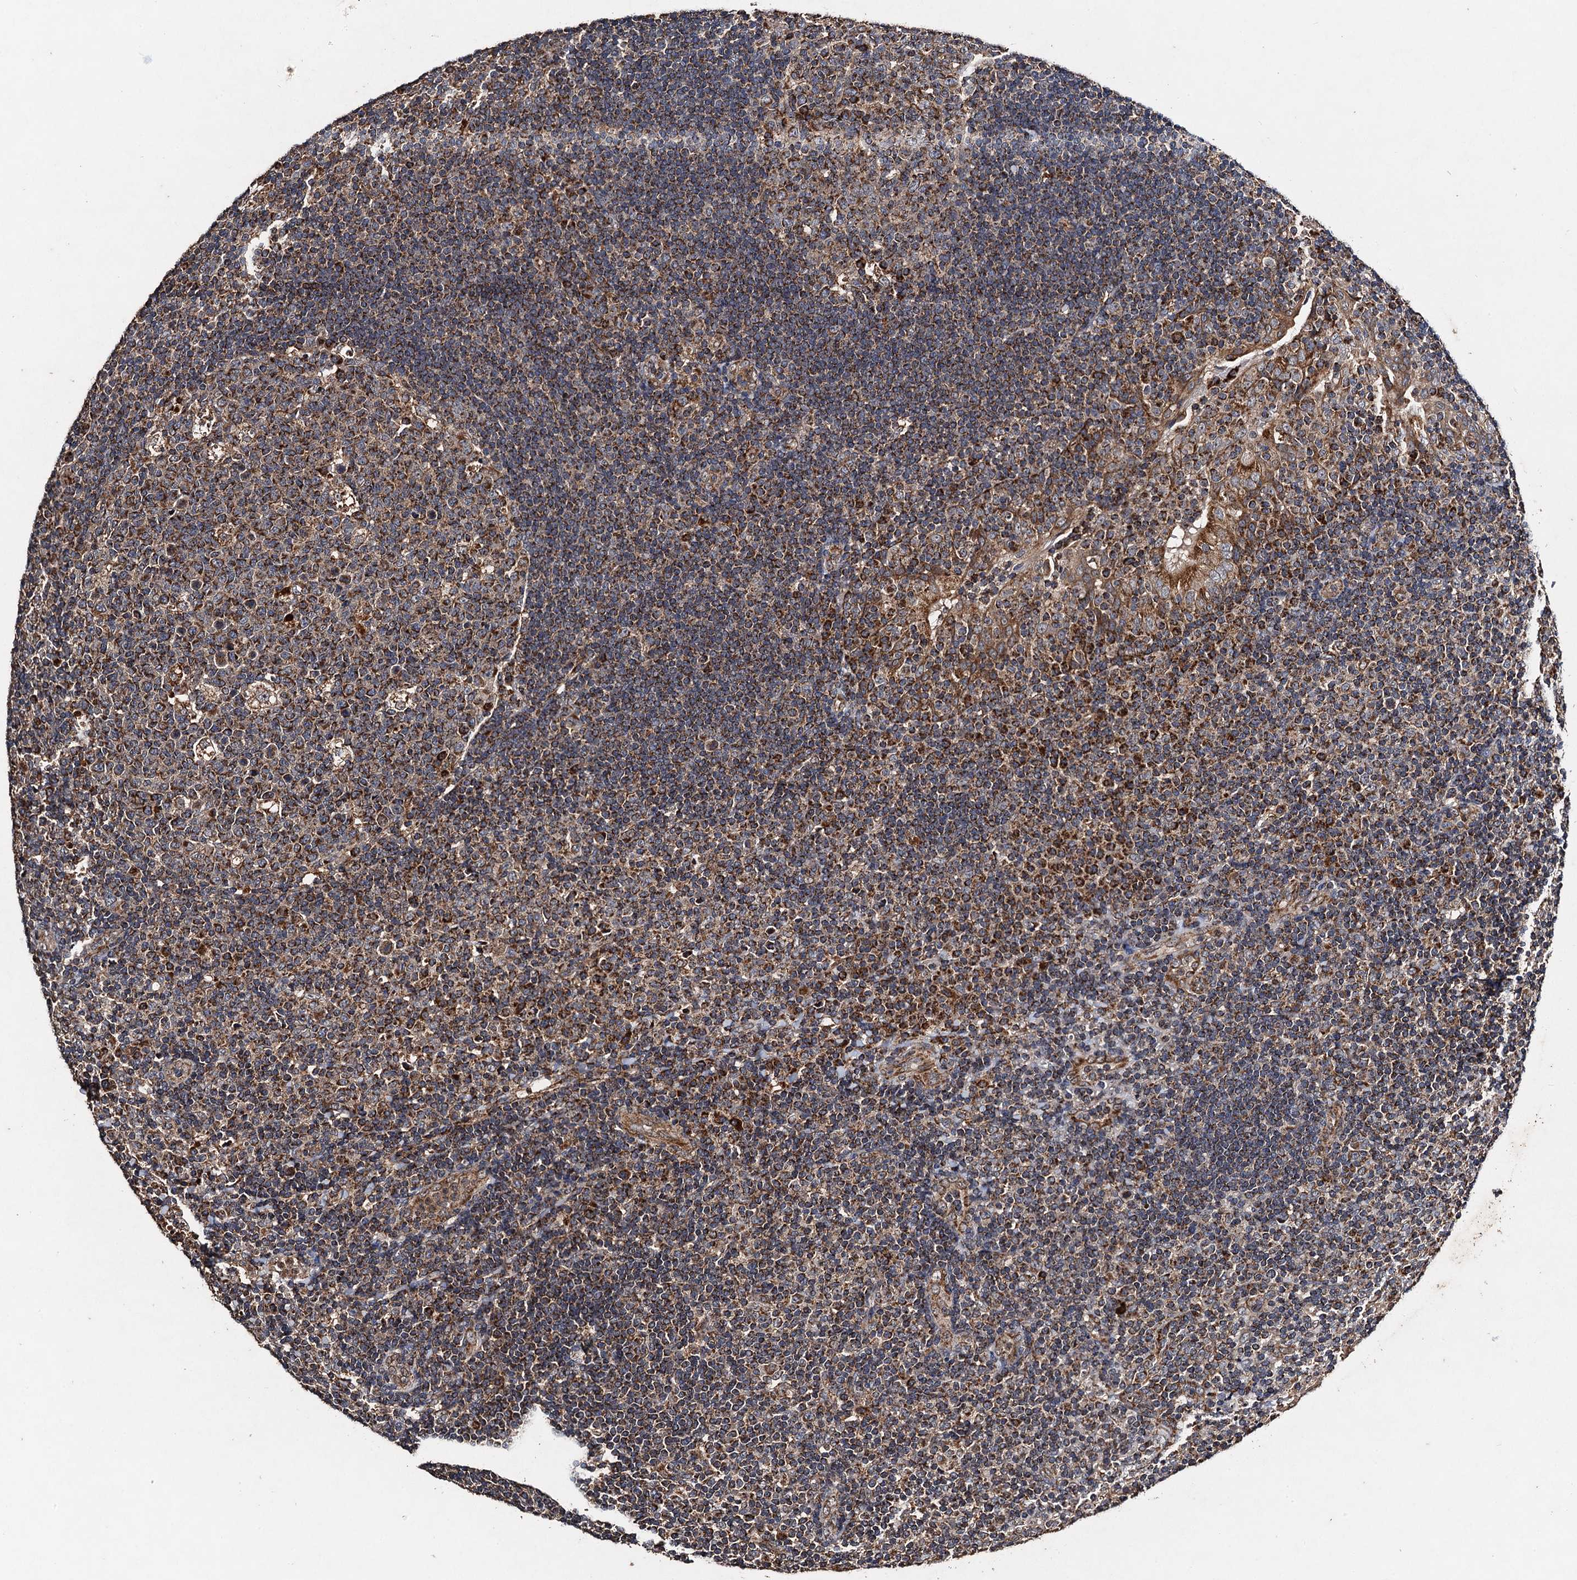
{"staining": {"intensity": "strong", "quantity": ">75%", "location": "cytoplasmic/membranous"}, "tissue": "tonsil", "cell_type": "Germinal center cells", "image_type": "normal", "snomed": [{"axis": "morphology", "description": "Normal tissue, NOS"}, {"axis": "topography", "description": "Tonsil"}], "caption": "Immunohistochemistry image of normal tonsil stained for a protein (brown), which displays high levels of strong cytoplasmic/membranous staining in approximately >75% of germinal center cells.", "gene": "NDUFA13", "patient": {"sex": "female", "age": 40}}